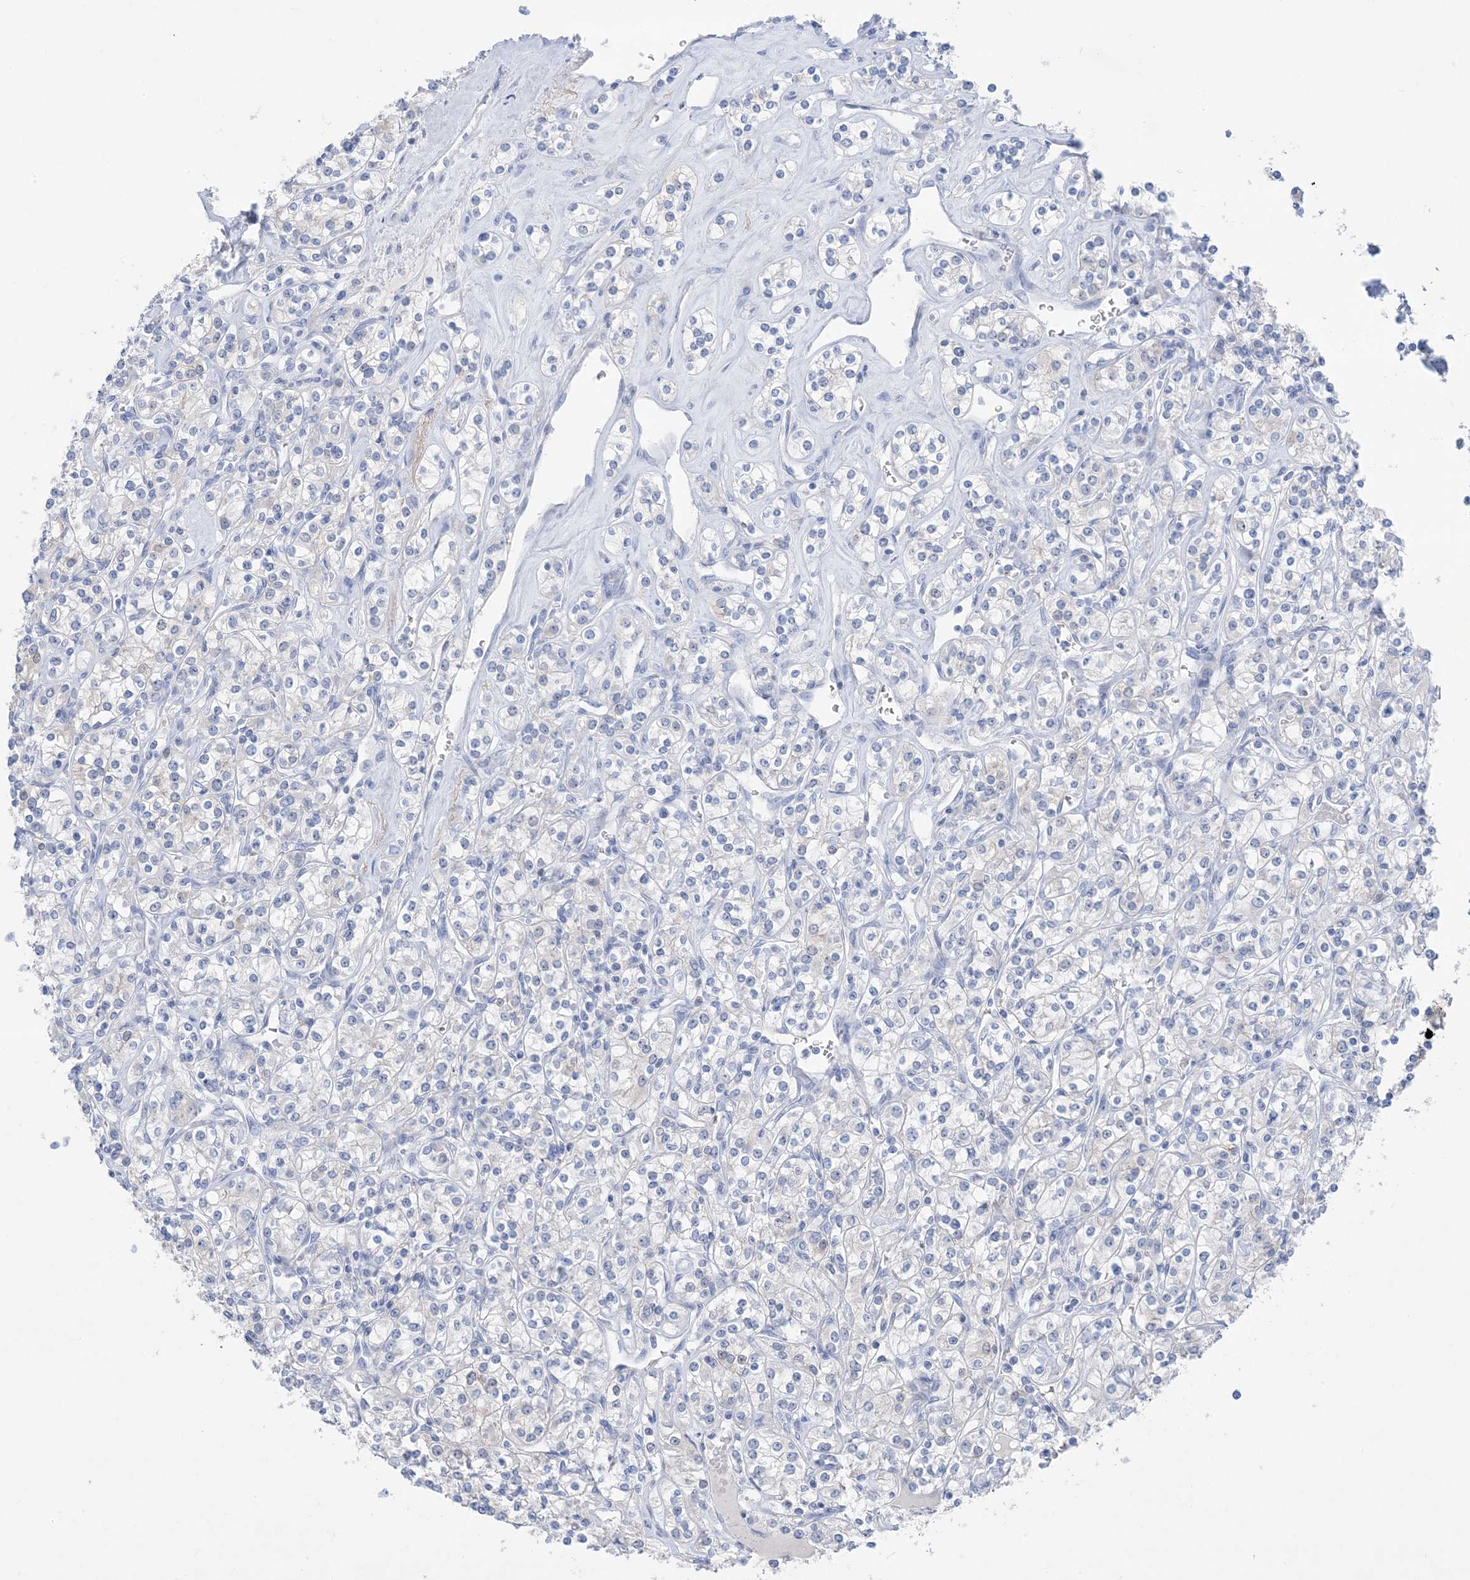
{"staining": {"intensity": "negative", "quantity": "none", "location": "none"}, "tissue": "renal cancer", "cell_type": "Tumor cells", "image_type": "cancer", "snomed": [{"axis": "morphology", "description": "Adenocarcinoma, NOS"}, {"axis": "topography", "description": "Kidney"}], "caption": "A high-resolution micrograph shows IHC staining of adenocarcinoma (renal), which exhibits no significant staining in tumor cells.", "gene": "SH3YL1", "patient": {"sex": "male", "age": 77}}